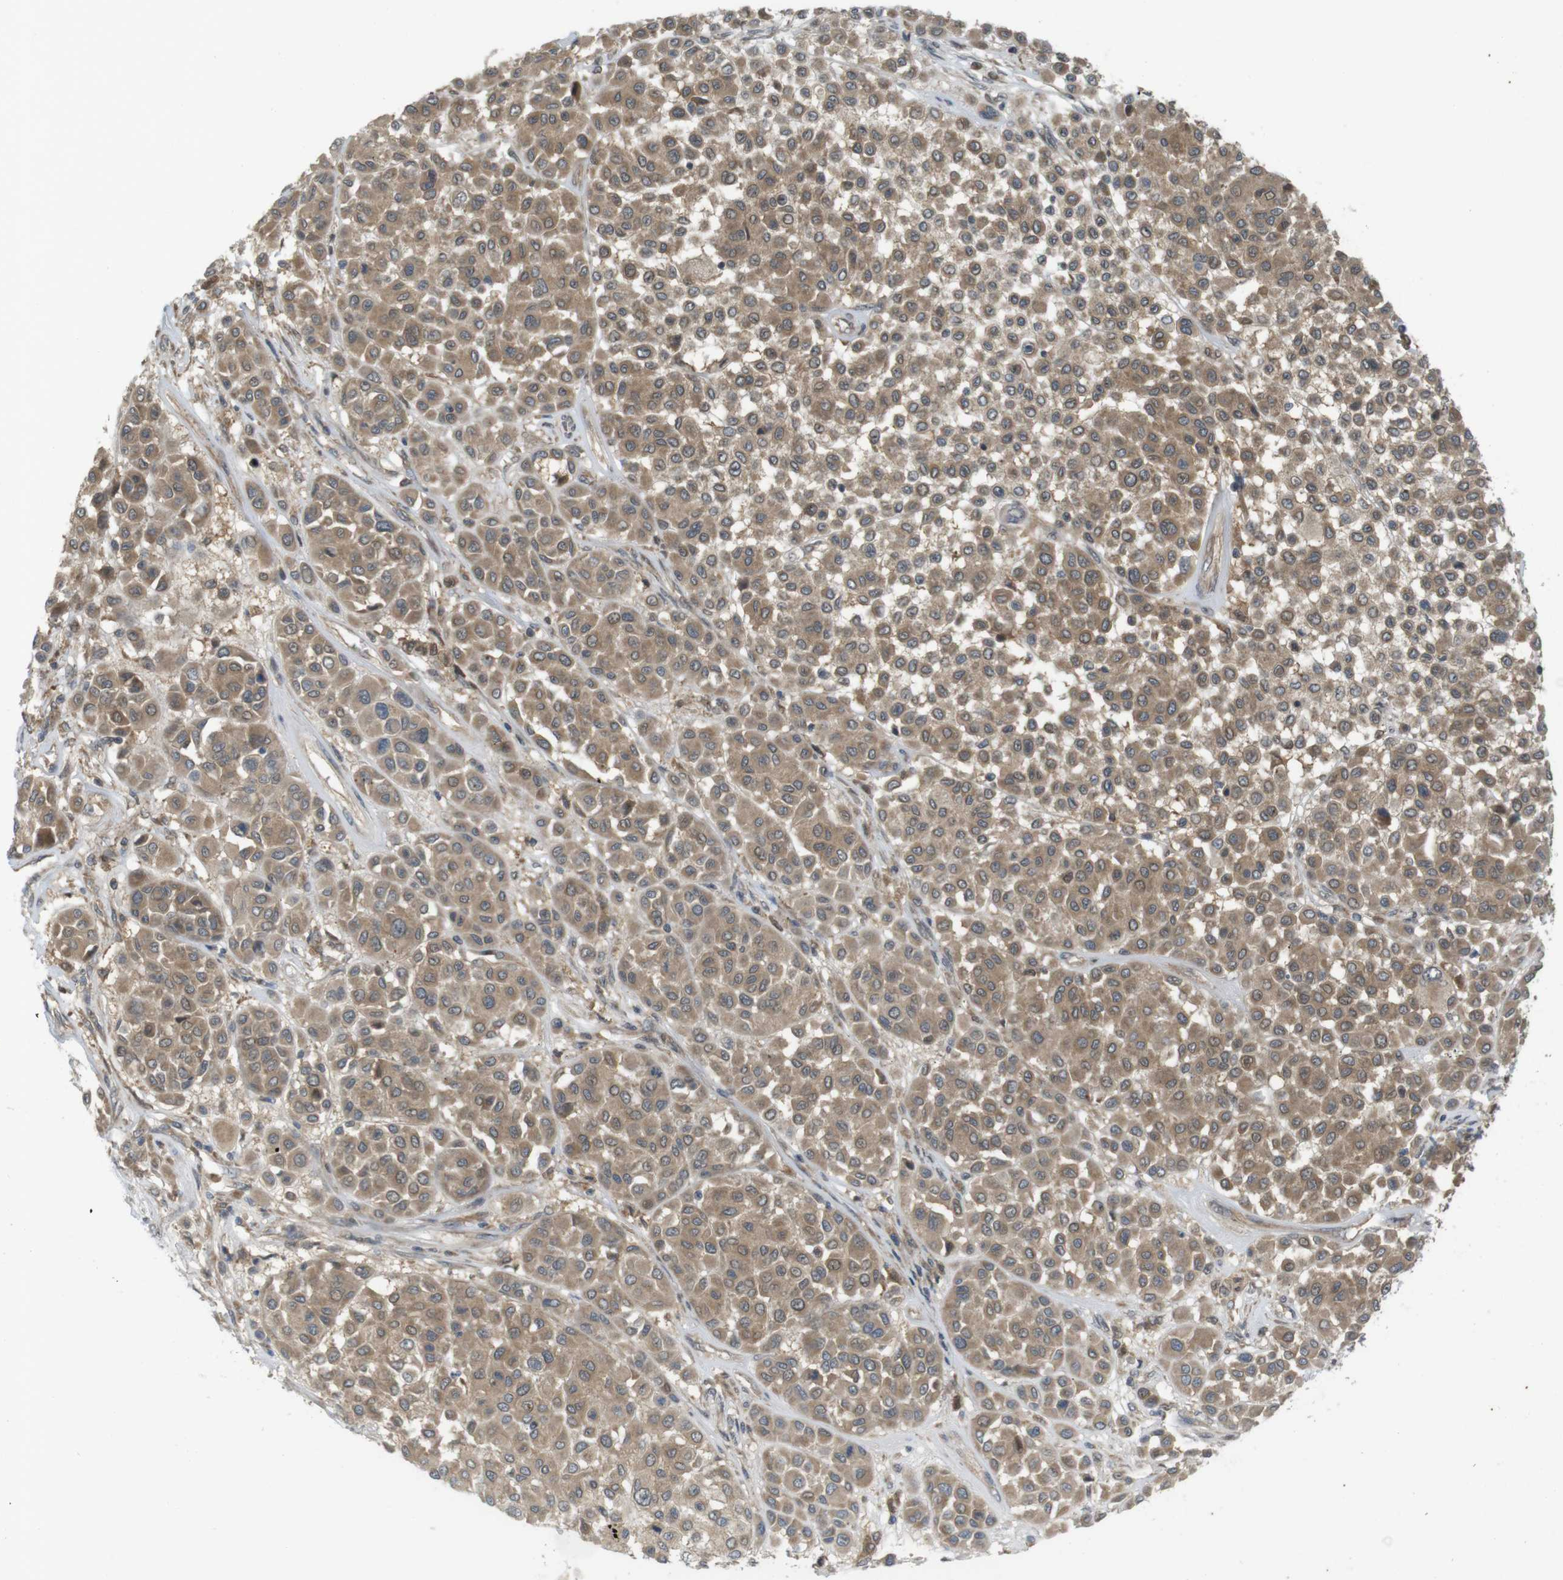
{"staining": {"intensity": "moderate", "quantity": ">75%", "location": "cytoplasmic/membranous"}, "tissue": "melanoma", "cell_type": "Tumor cells", "image_type": "cancer", "snomed": [{"axis": "morphology", "description": "Malignant melanoma, Metastatic site"}, {"axis": "topography", "description": "Soft tissue"}], "caption": "Tumor cells demonstrate medium levels of moderate cytoplasmic/membranous expression in approximately >75% of cells in human melanoma.", "gene": "RNF130", "patient": {"sex": "male", "age": 41}}